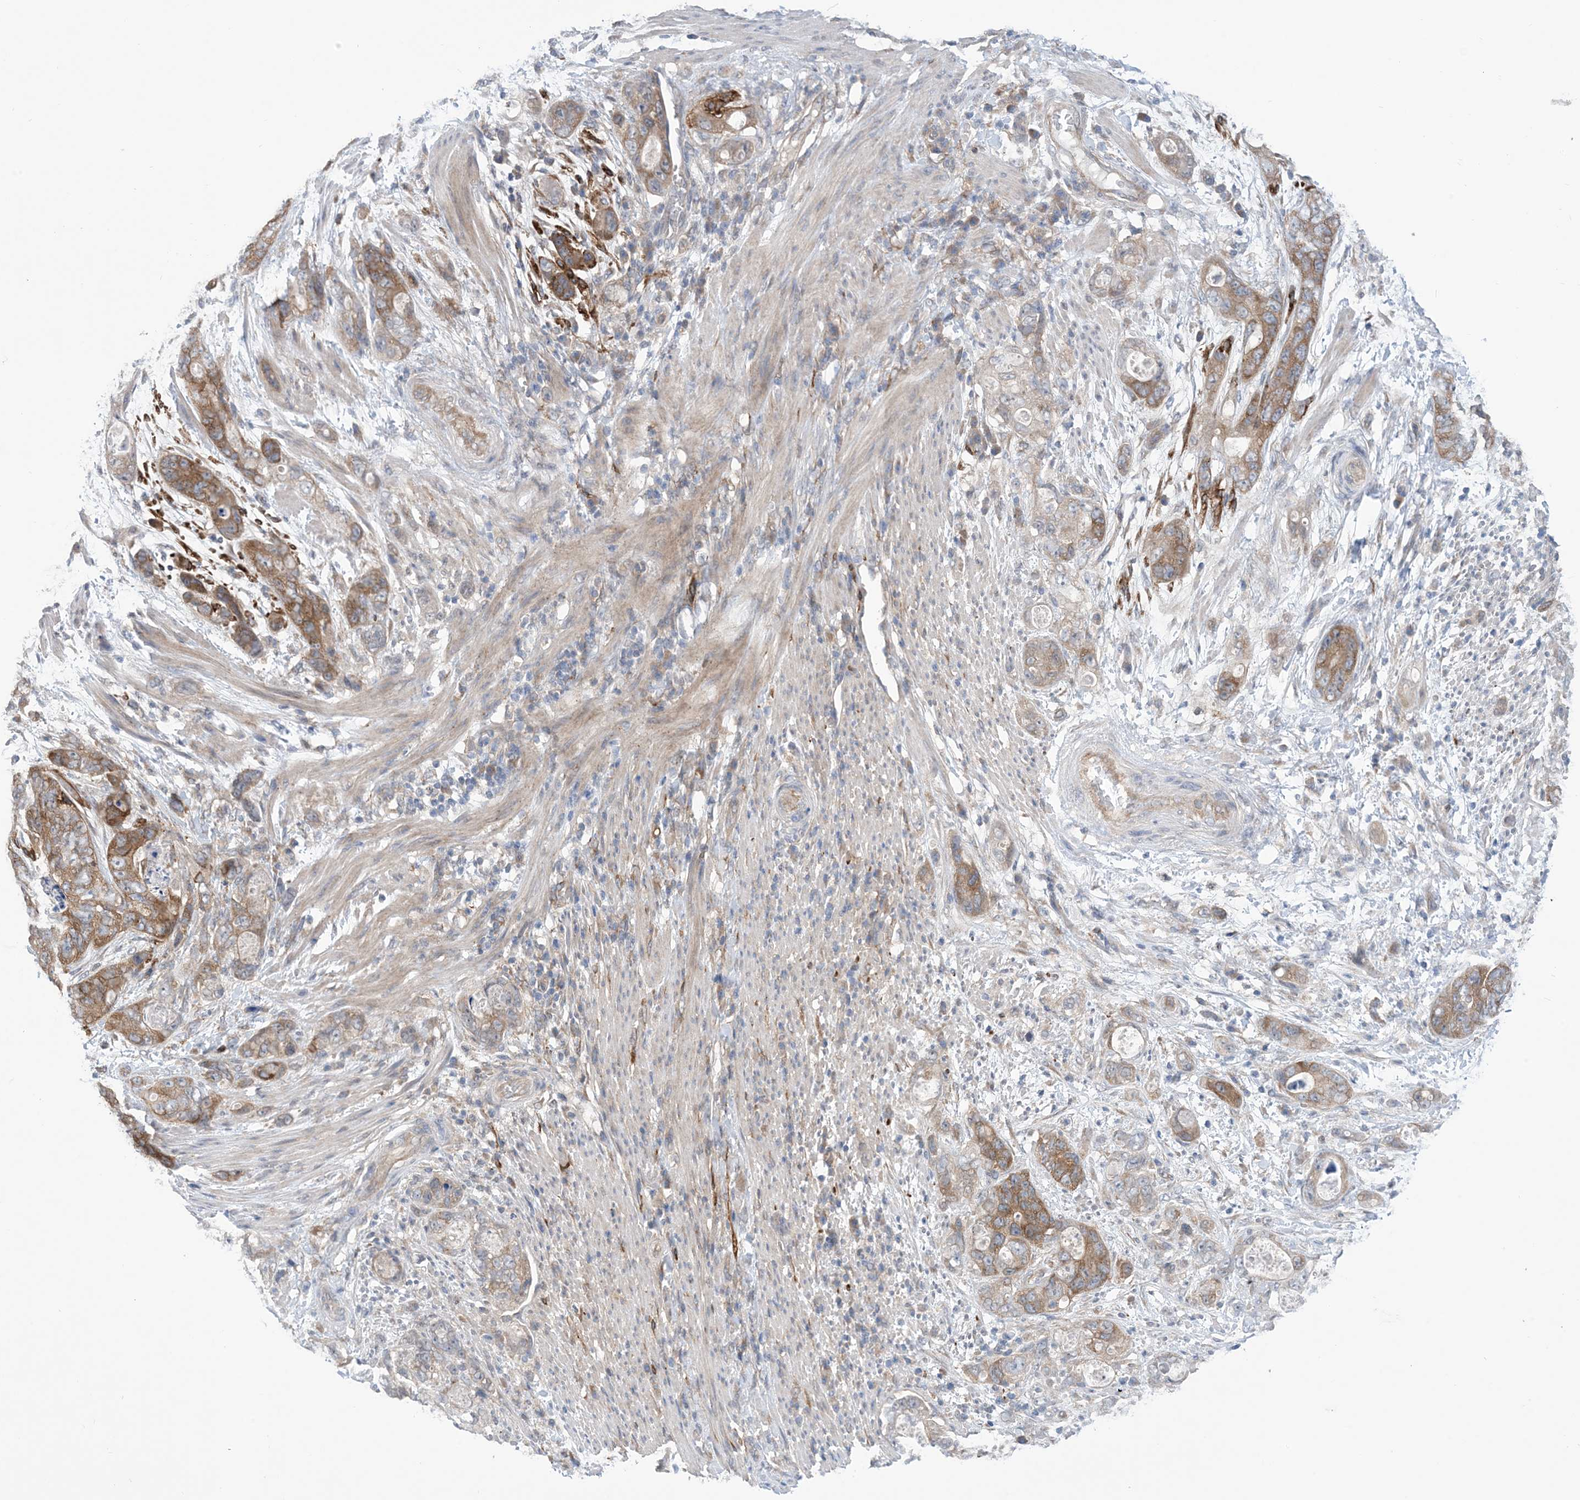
{"staining": {"intensity": "moderate", "quantity": ">75%", "location": "cytoplasmic/membranous"}, "tissue": "stomach cancer", "cell_type": "Tumor cells", "image_type": "cancer", "snomed": [{"axis": "morphology", "description": "Adenocarcinoma, NOS"}, {"axis": "topography", "description": "Stomach"}], "caption": "Stomach cancer (adenocarcinoma) stained for a protein (brown) demonstrates moderate cytoplasmic/membranous positive positivity in approximately >75% of tumor cells.", "gene": "EHBP1", "patient": {"sex": "female", "age": 89}}